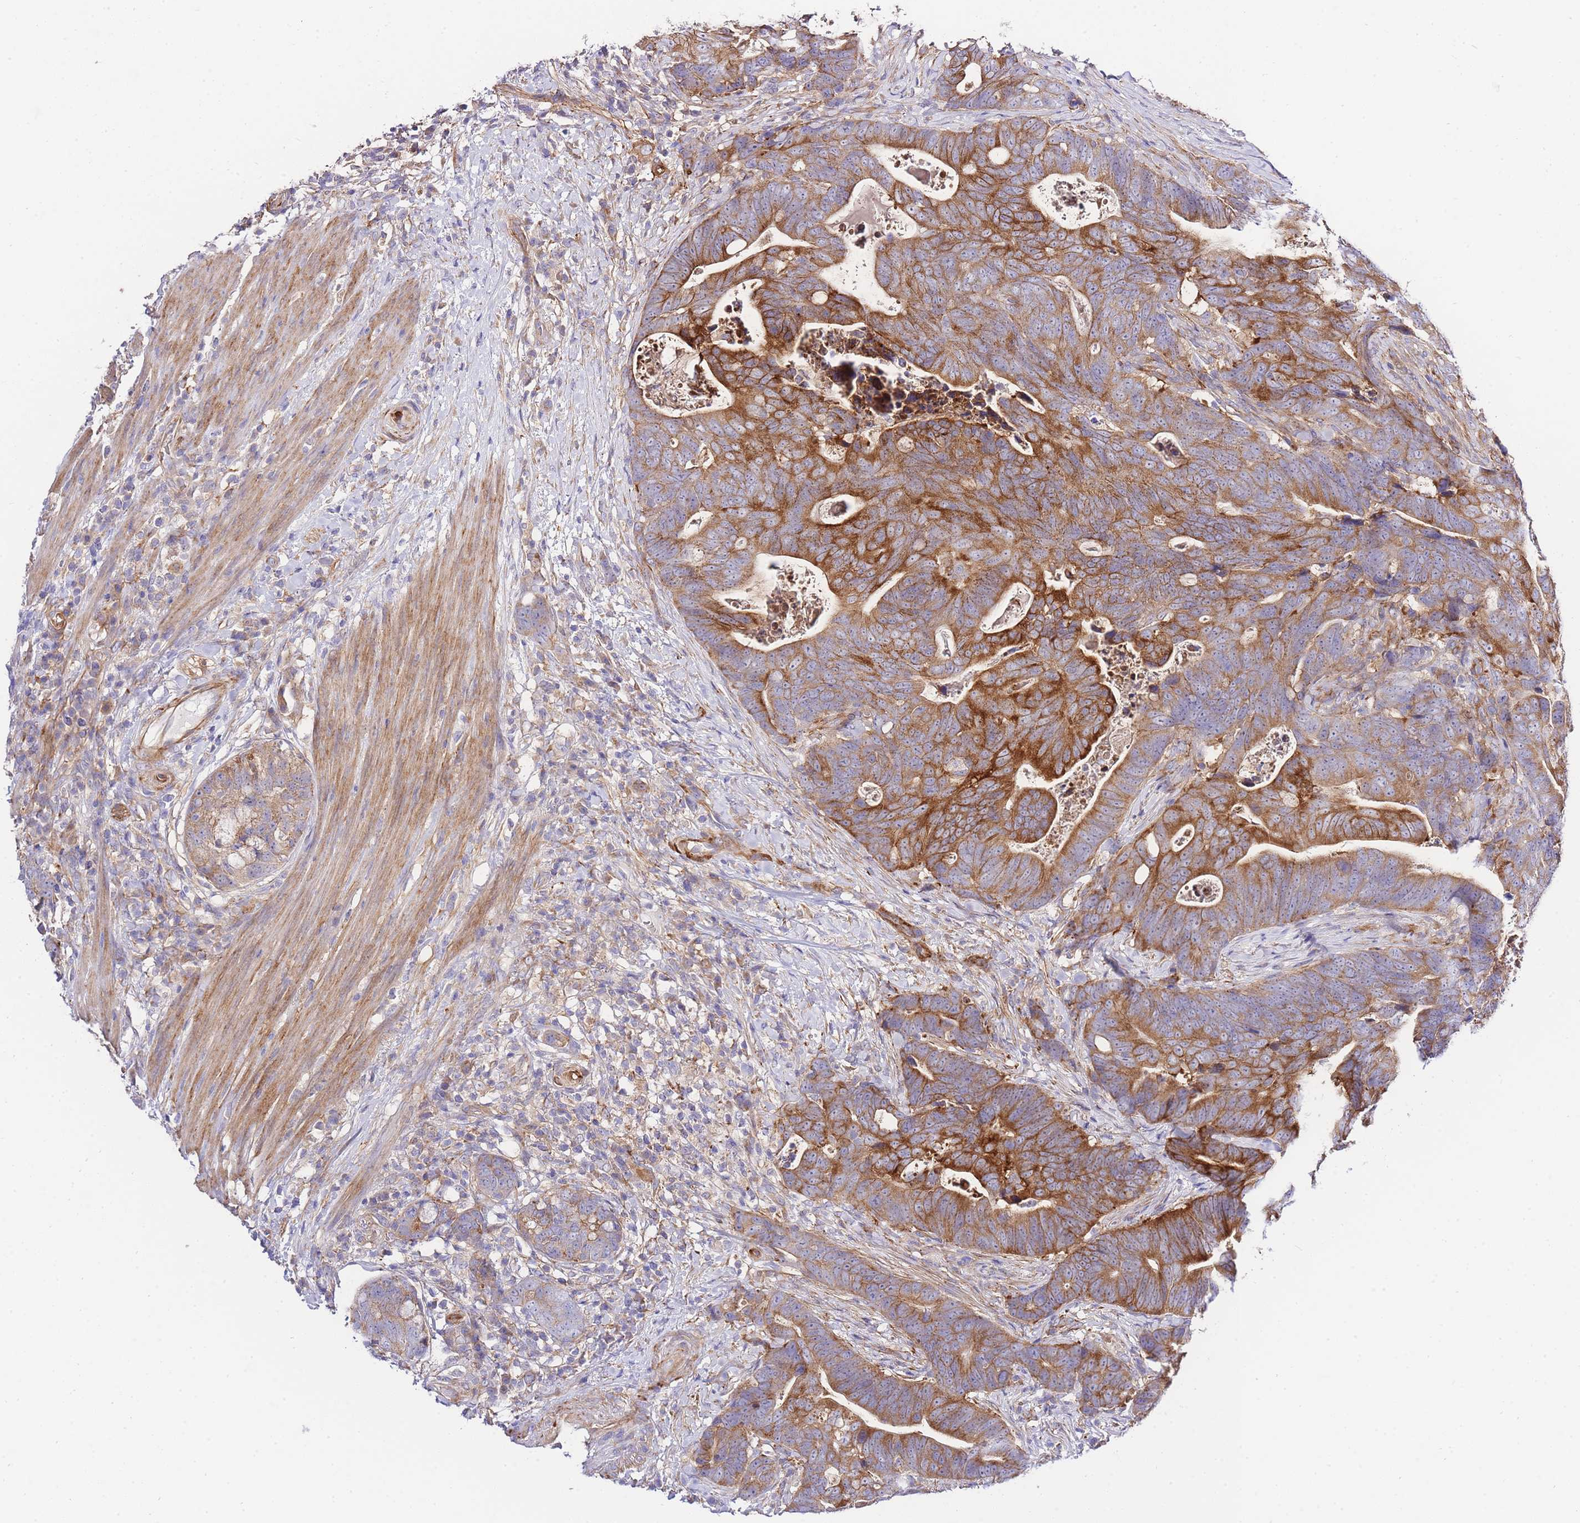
{"staining": {"intensity": "strong", "quantity": ">75%", "location": "cytoplasmic/membranous"}, "tissue": "colorectal cancer", "cell_type": "Tumor cells", "image_type": "cancer", "snomed": [{"axis": "morphology", "description": "Adenocarcinoma, NOS"}, {"axis": "topography", "description": "Colon"}], "caption": "The micrograph exhibits immunohistochemical staining of colorectal cancer (adenocarcinoma). There is strong cytoplasmic/membranous staining is present in about >75% of tumor cells.", "gene": "INSYN2B", "patient": {"sex": "female", "age": 82}}